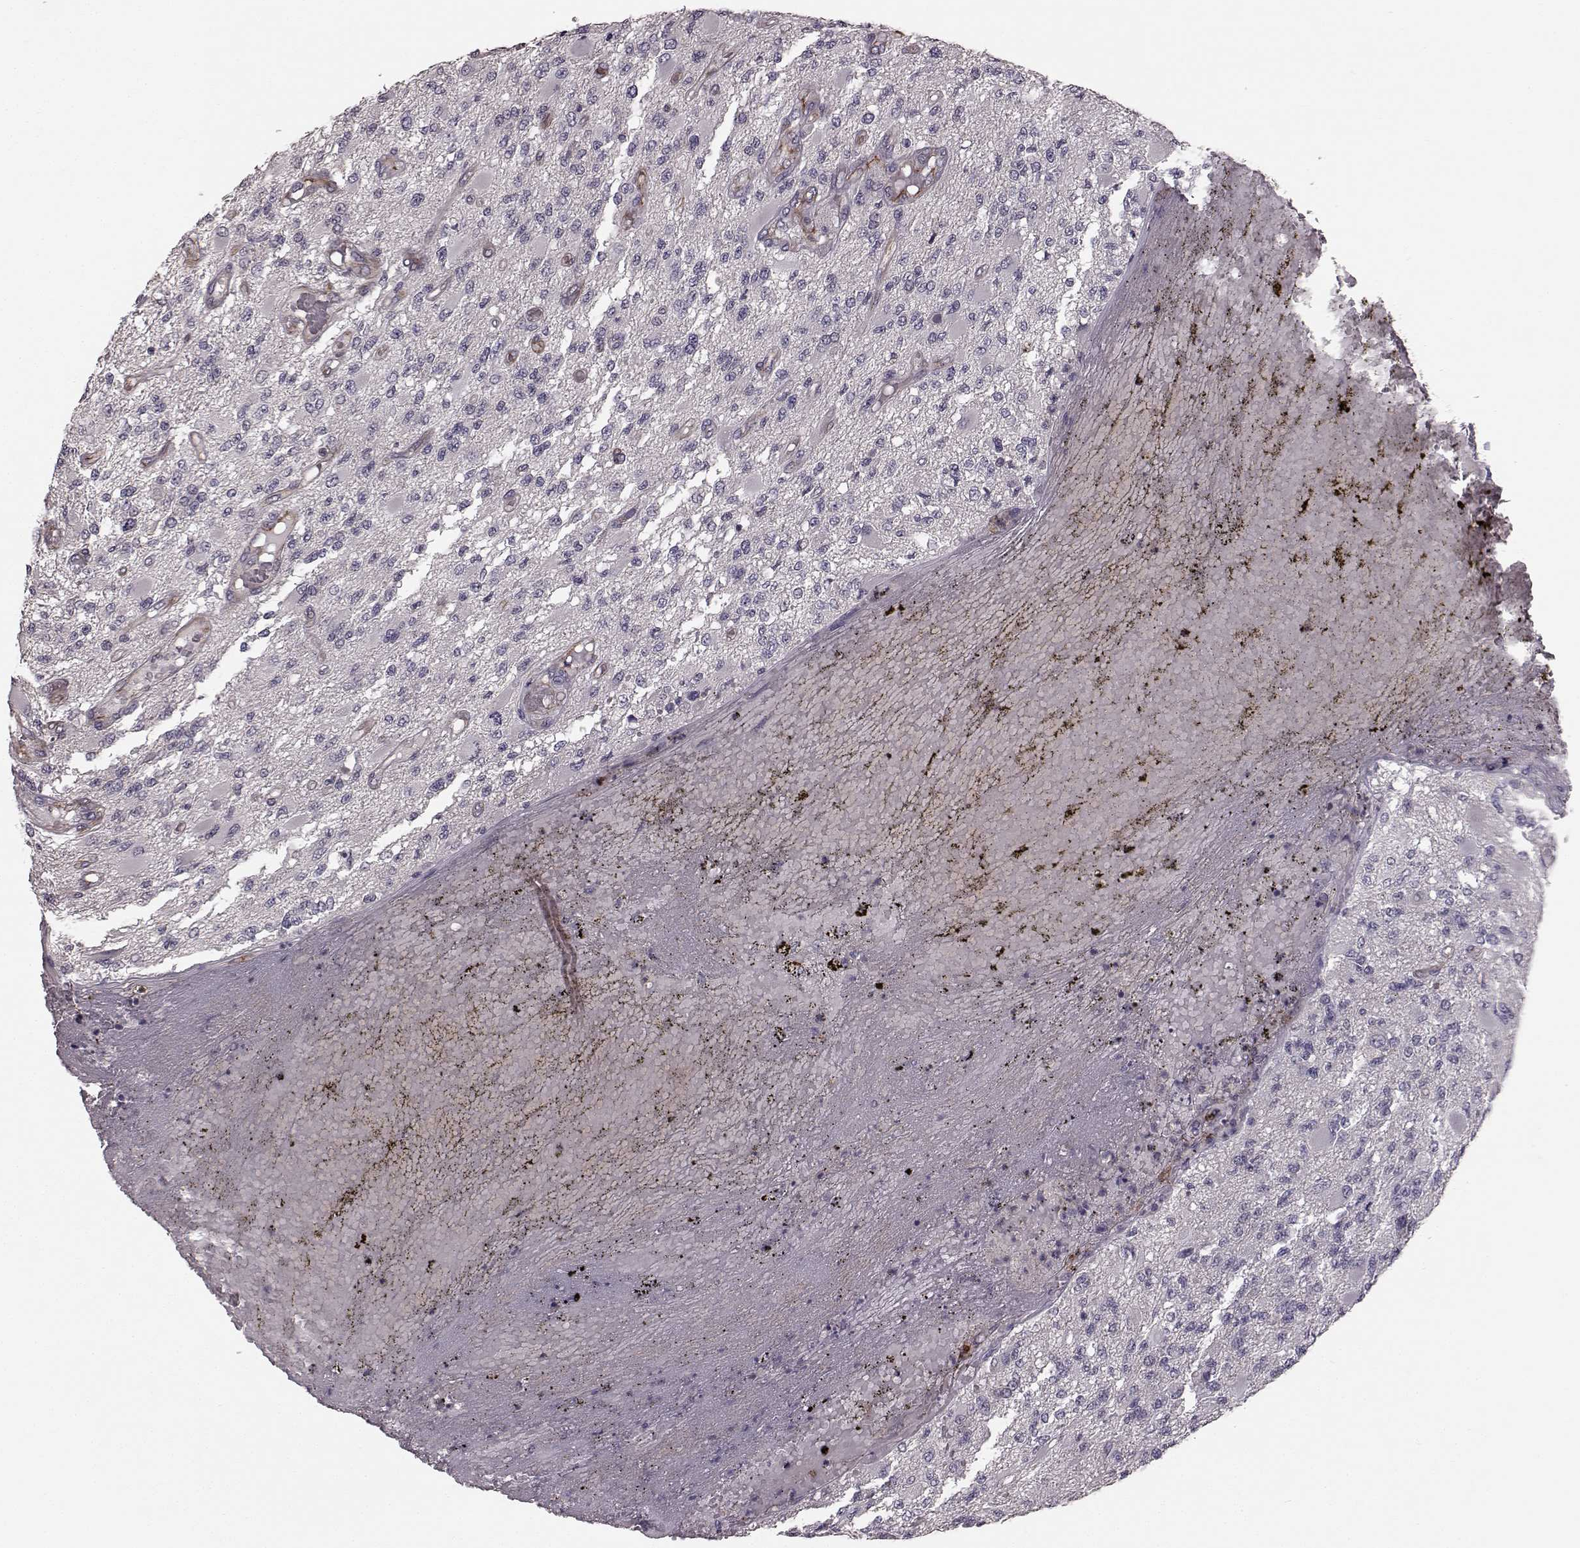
{"staining": {"intensity": "negative", "quantity": "none", "location": "none"}, "tissue": "glioma", "cell_type": "Tumor cells", "image_type": "cancer", "snomed": [{"axis": "morphology", "description": "Glioma, malignant, High grade"}, {"axis": "topography", "description": "Brain"}], "caption": "Immunohistochemistry photomicrograph of neoplastic tissue: human malignant glioma (high-grade) stained with DAB reveals no significant protein positivity in tumor cells.", "gene": "SLC22A18", "patient": {"sex": "female", "age": 63}}